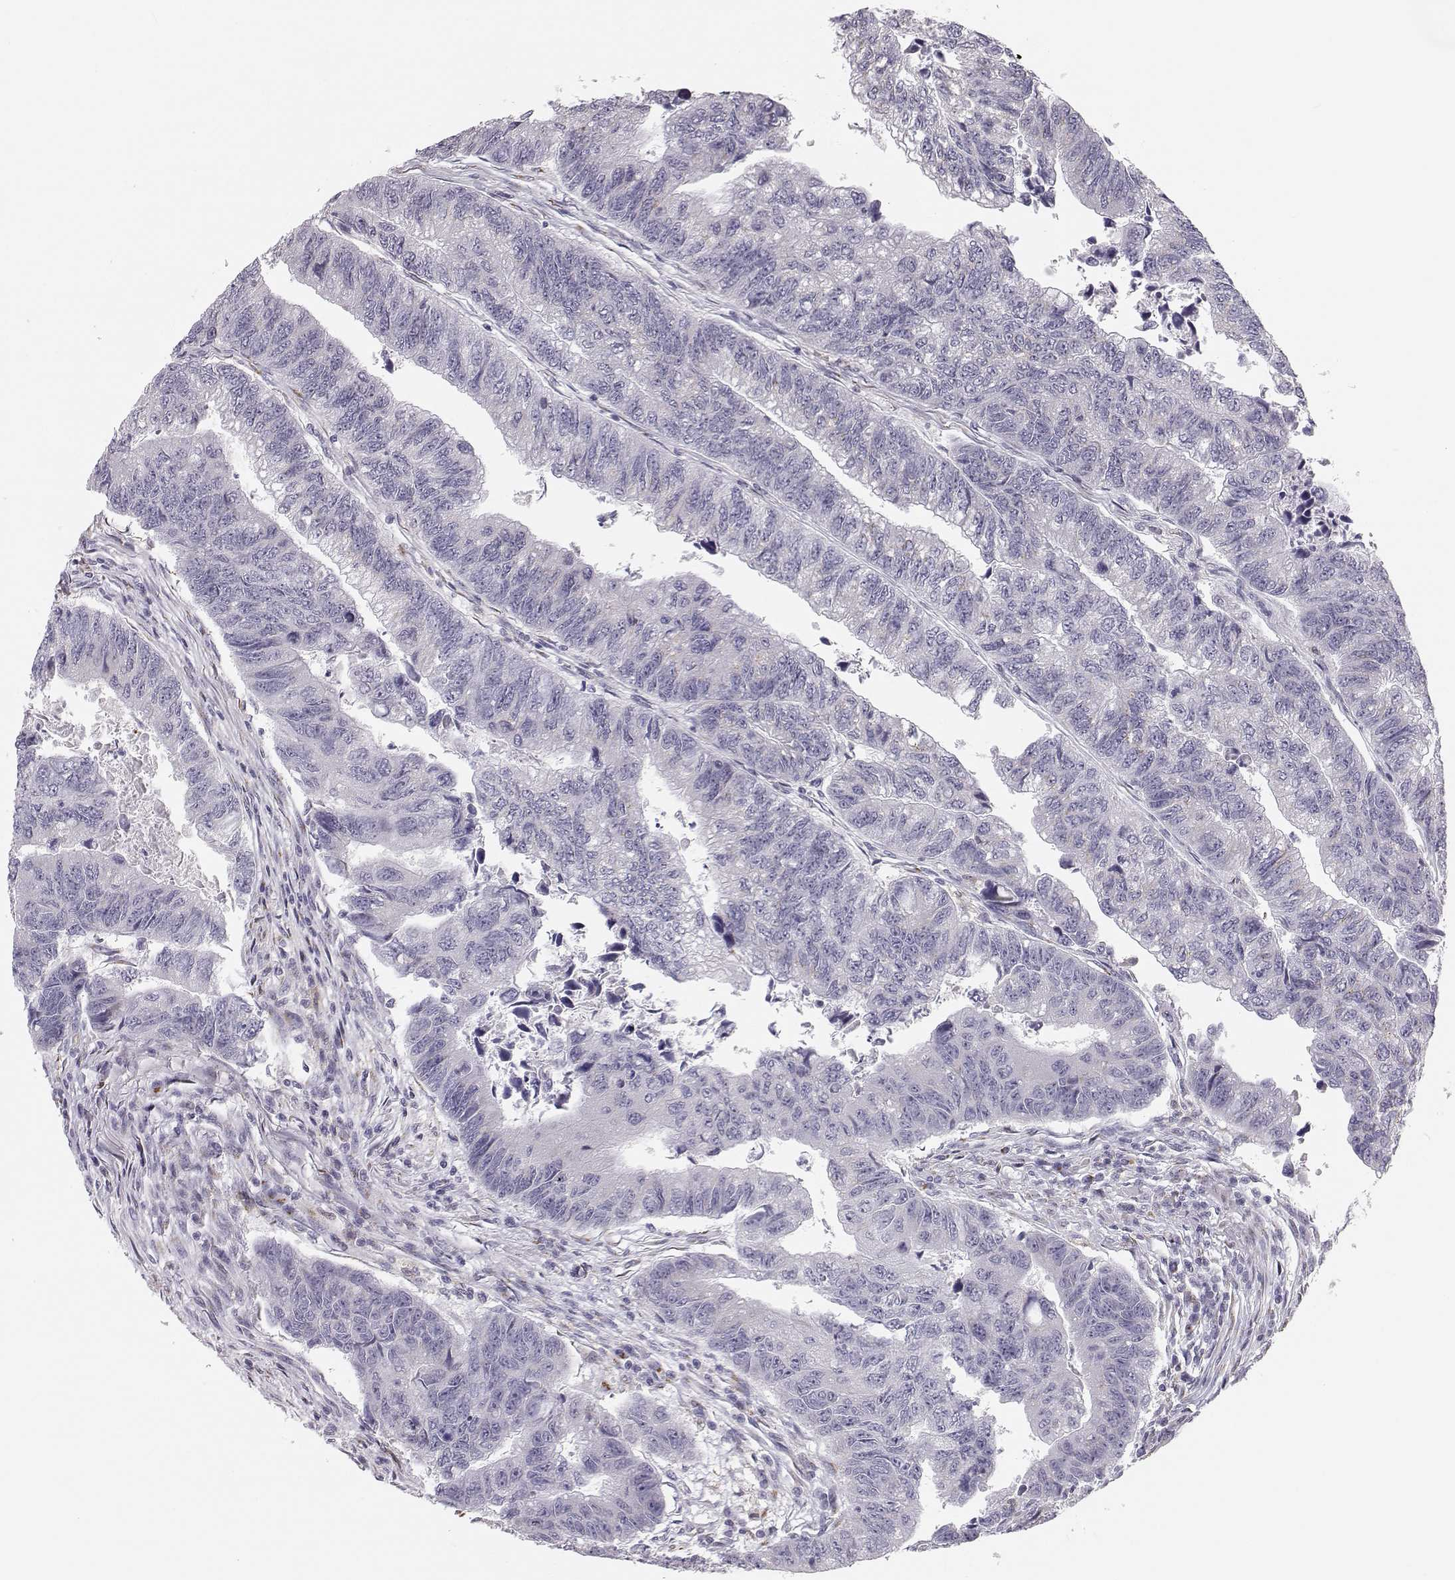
{"staining": {"intensity": "negative", "quantity": "none", "location": "none"}, "tissue": "colorectal cancer", "cell_type": "Tumor cells", "image_type": "cancer", "snomed": [{"axis": "morphology", "description": "Adenocarcinoma, NOS"}, {"axis": "topography", "description": "Colon"}], "caption": "Tumor cells show no significant protein positivity in adenocarcinoma (colorectal).", "gene": "HTR7", "patient": {"sex": "female", "age": 65}}